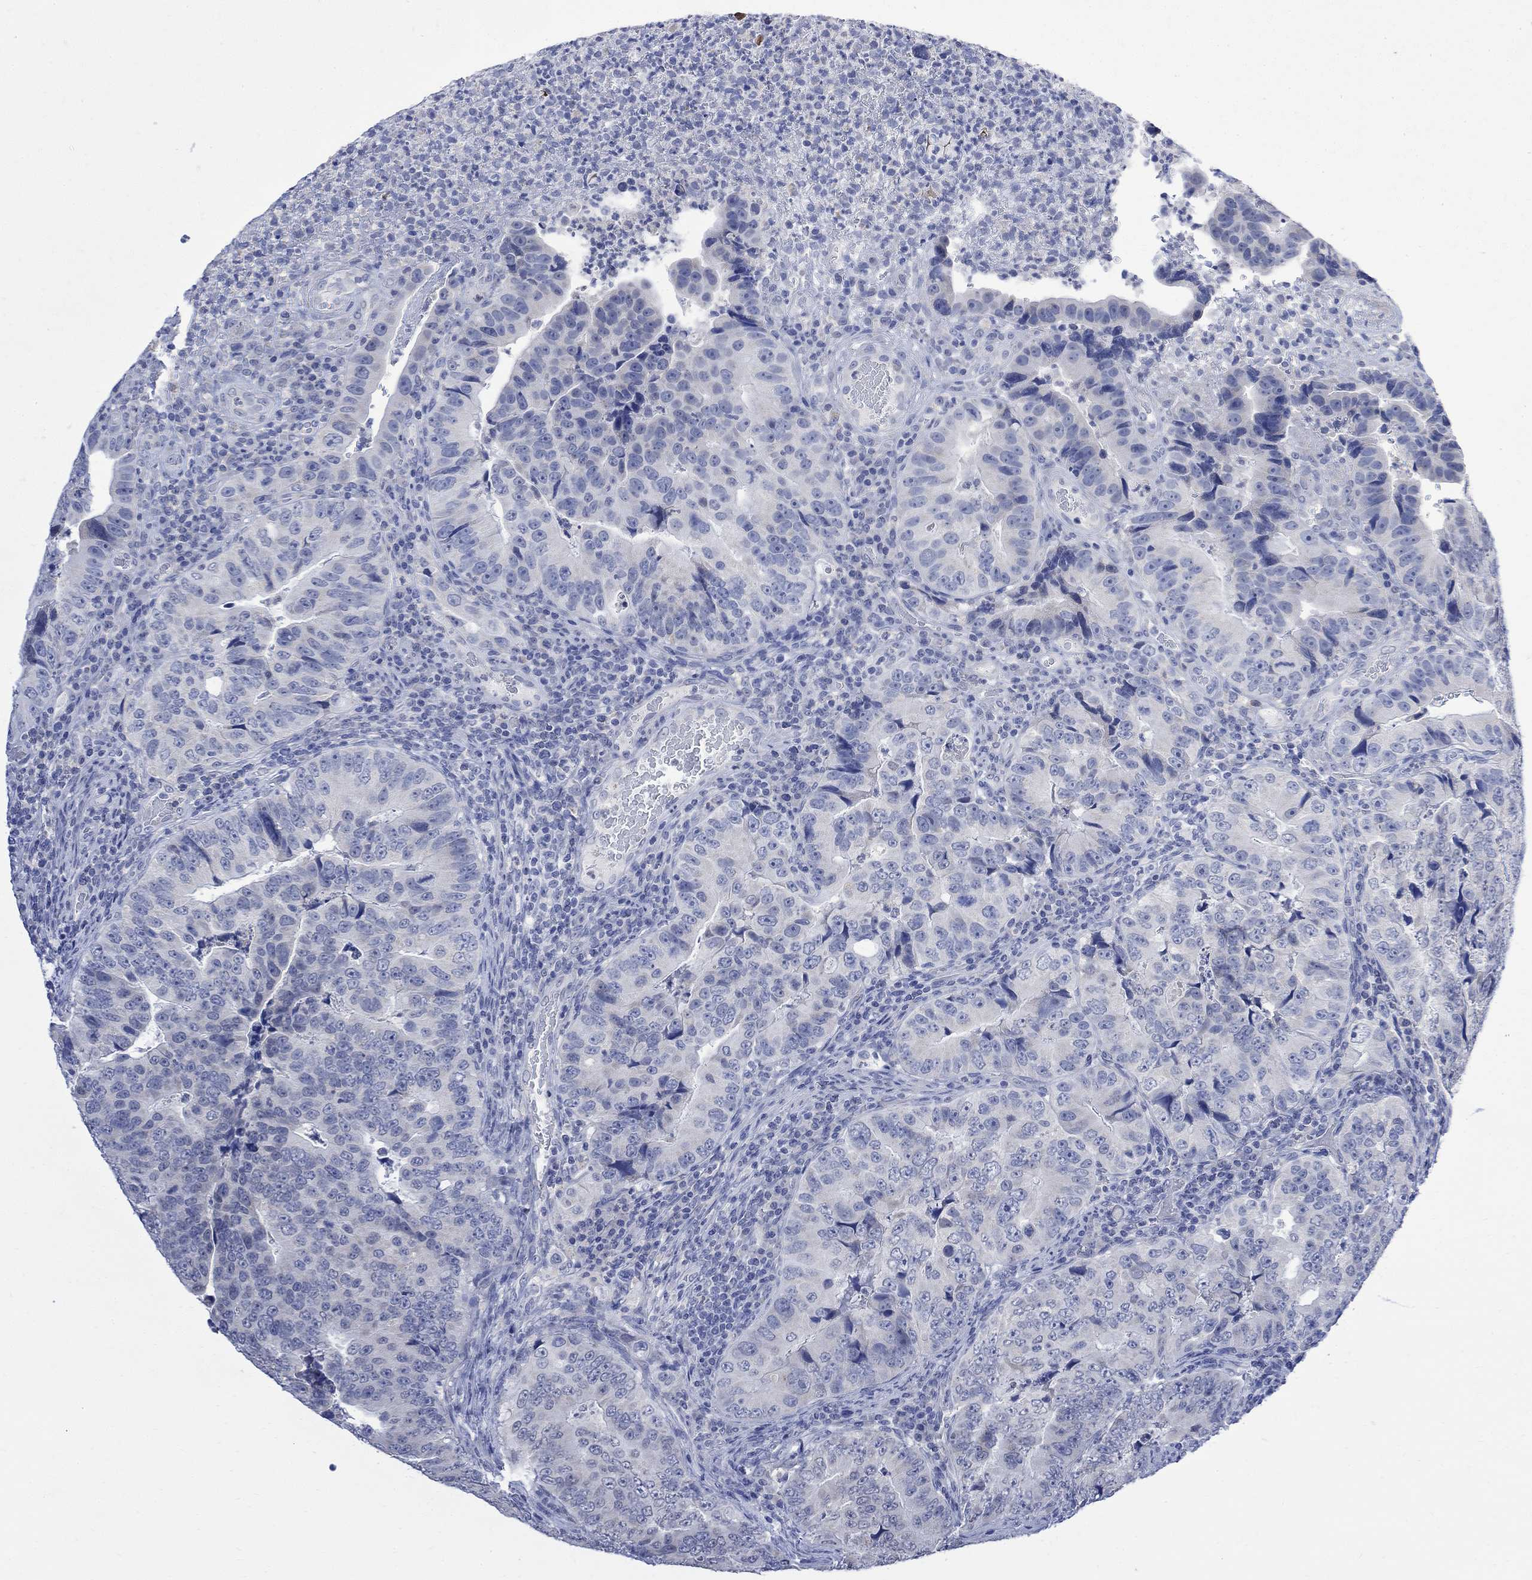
{"staining": {"intensity": "negative", "quantity": "none", "location": "none"}, "tissue": "colorectal cancer", "cell_type": "Tumor cells", "image_type": "cancer", "snomed": [{"axis": "morphology", "description": "Adenocarcinoma, NOS"}, {"axis": "topography", "description": "Colon"}], "caption": "Tumor cells show no significant protein staining in colorectal cancer. (Stains: DAB (3,3'-diaminobenzidine) immunohistochemistry (IHC) with hematoxylin counter stain, Microscopy: brightfield microscopy at high magnification).", "gene": "FBP2", "patient": {"sex": "female", "age": 72}}